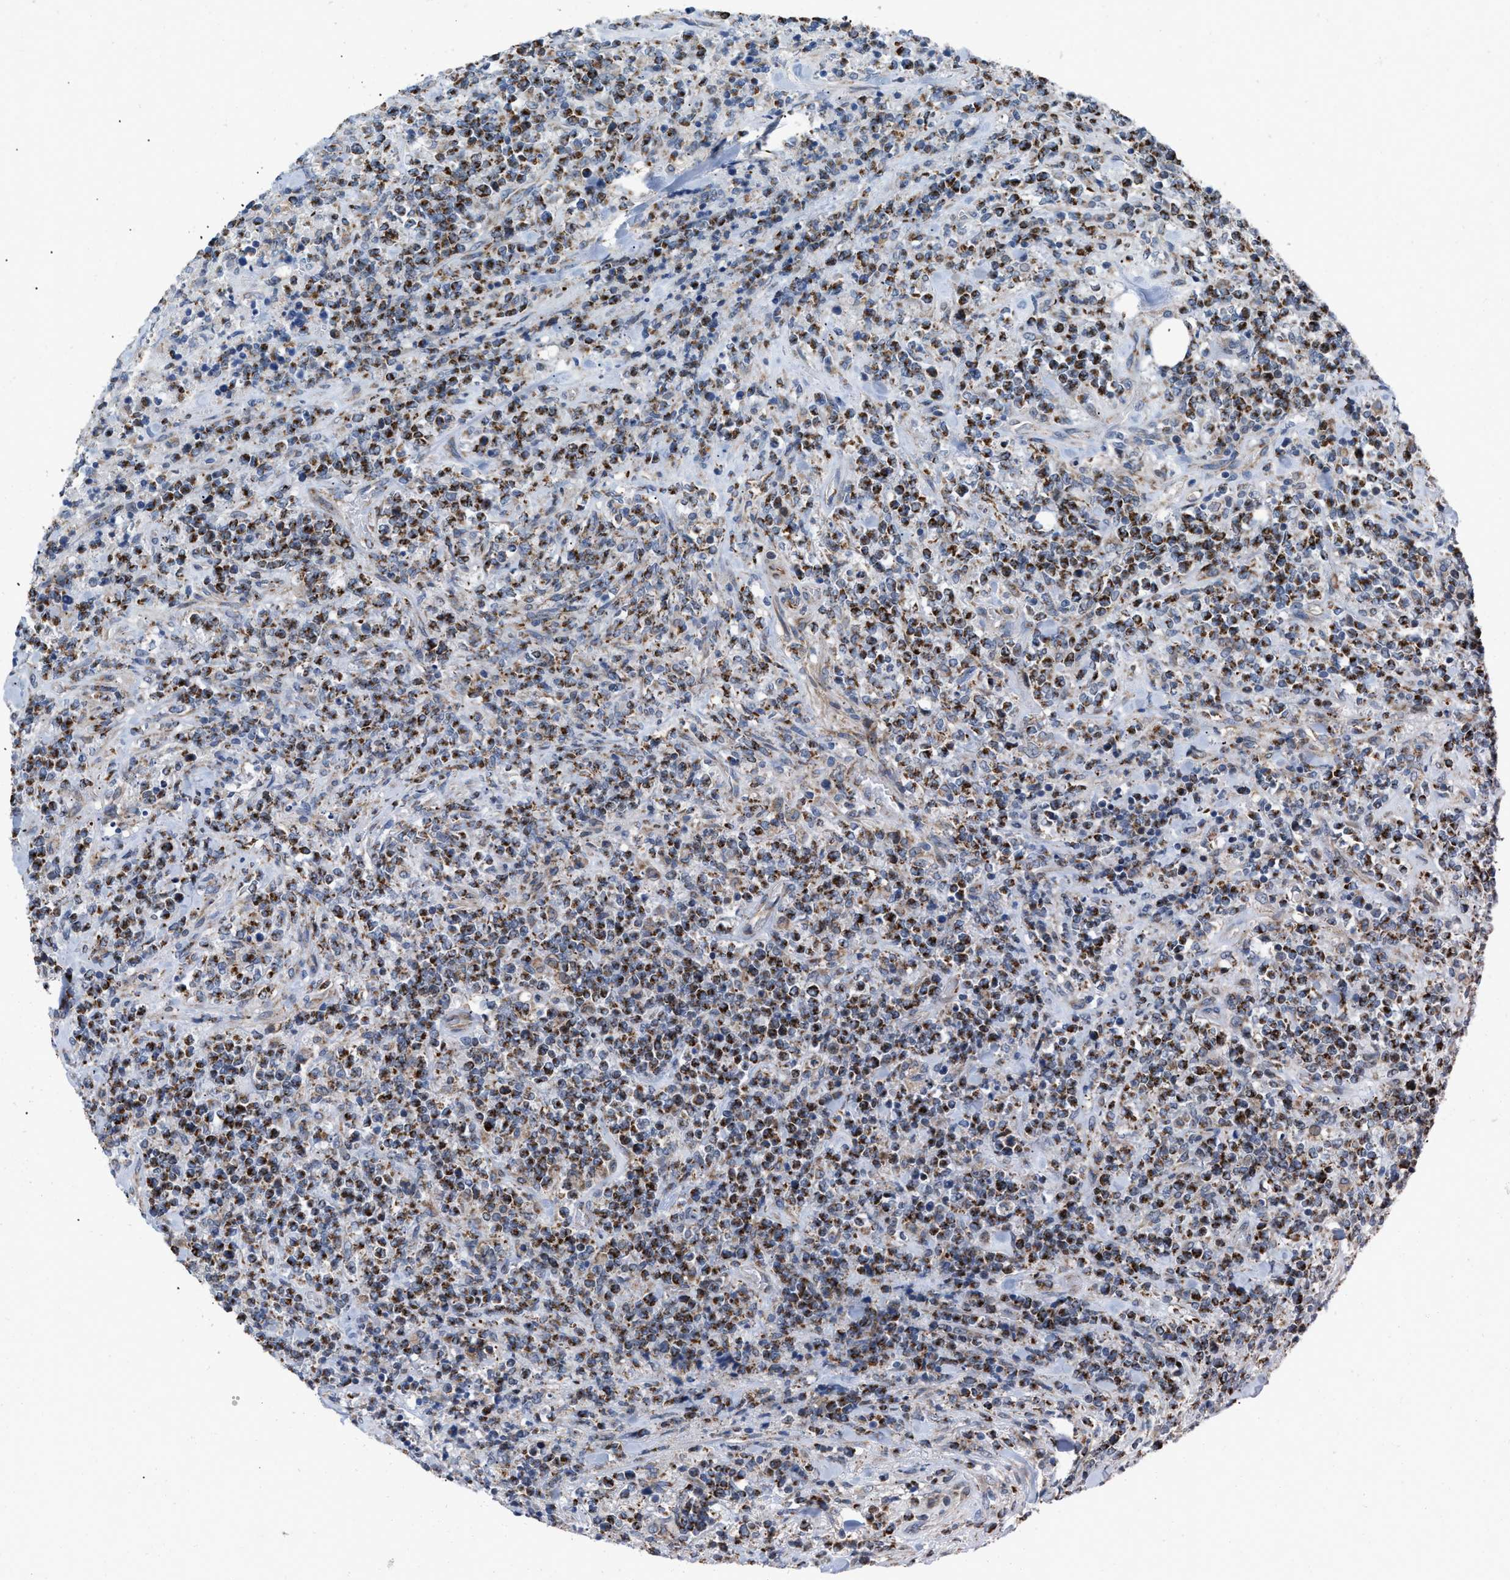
{"staining": {"intensity": "strong", "quantity": ">75%", "location": "cytoplasmic/membranous"}, "tissue": "lymphoma", "cell_type": "Tumor cells", "image_type": "cancer", "snomed": [{"axis": "morphology", "description": "Malignant lymphoma, non-Hodgkin's type, High grade"}, {"axis": "topography", "description": "Soft tissue"}], "caption": "IHC of human lymphoma displays high levels of strong cytoplasmic/membranous positivity in about >75% of tumor cells.", "gene": "AKAP1", "patient": {"sex": "male", "age": 18}}